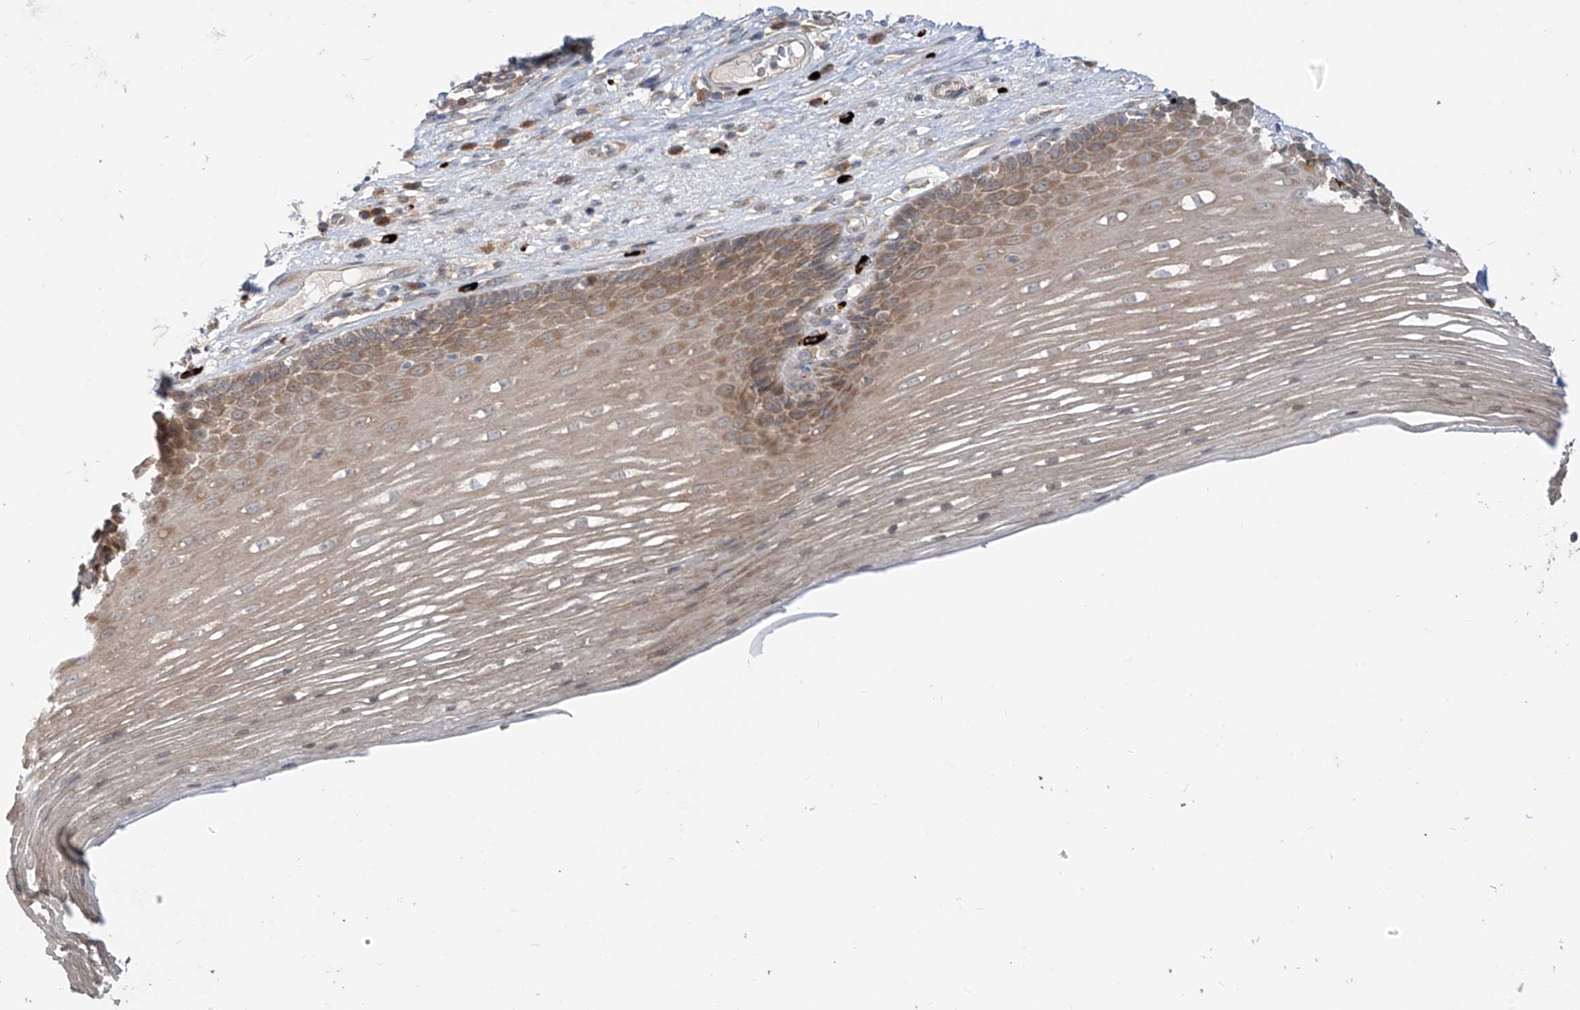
{"staining": {"intensity": "moderate", "quantity": "25%-75%", "location": "cytoplasmic/membranous"}, "tissue": "esophagus", "cell_type": "Squamous epithelial cells", "image_type": "normal", "snomed": [{"axis": "morphology", "description": "Normal tissue, NOS"}, {"axis": "topography", "description": "Esophagus"}], "caption": "Benign esophagus displays moderate cytoplasmic/membranous expression in approximately 25%-75% of squamous epithelial cells.", "gene": "MTUS2", "patient": {"sex": "male", "age": 62}}